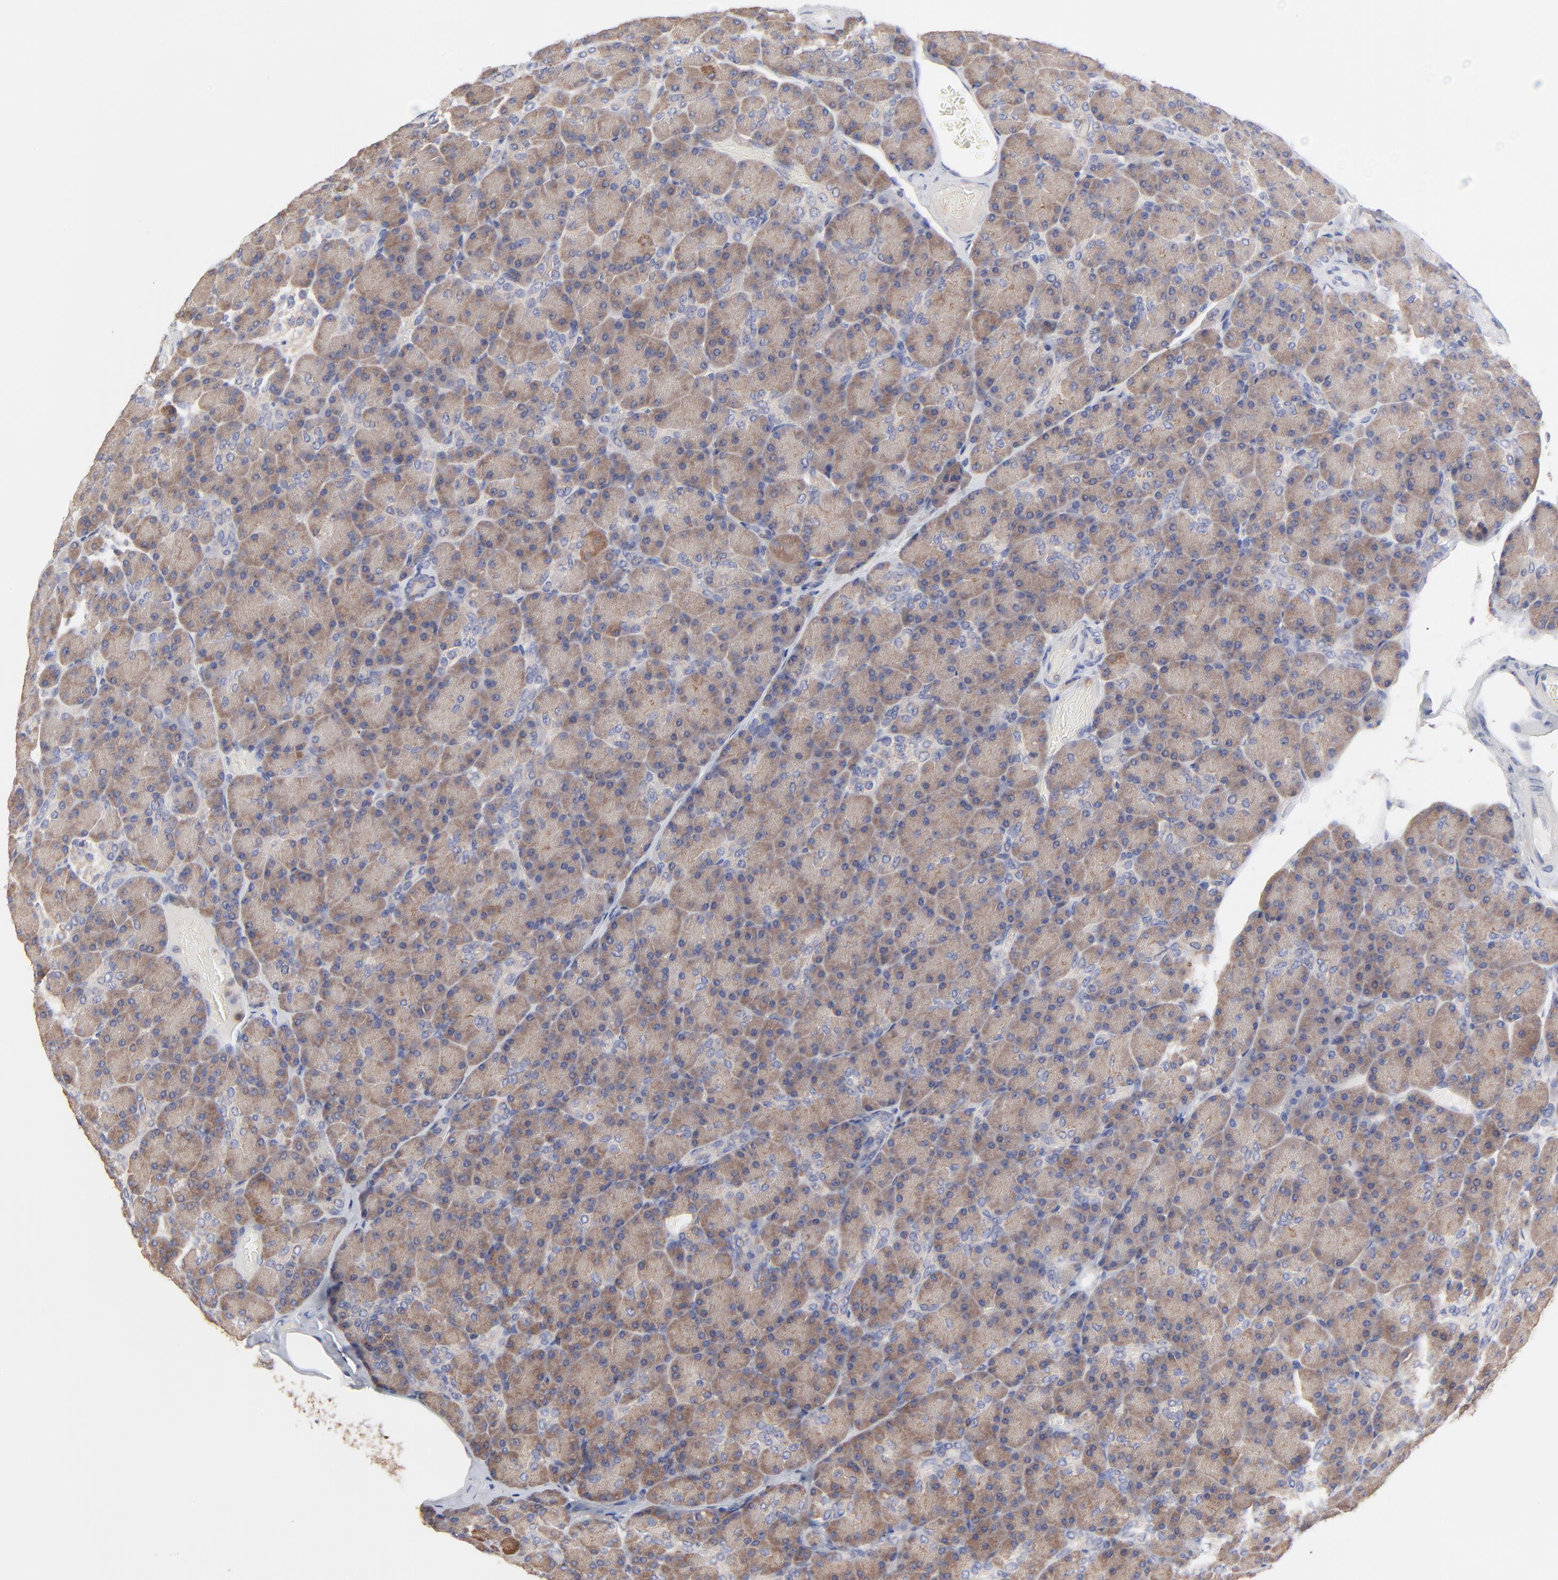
{"staining": {"intensity": "moderate", "quantity": ">75%", "location": "cytoplasmic/membranous"}, "tissue": "pancreas", "cell_type": "Exocrine glandular cells", "image_type": "normal", "snomed": [{"axis": "morphology", "description": "Normal tissue, NOS"}, {"axis": "topography", "description": "Pancreas"}], "caption": "This photomicrograph reveals immunohistochemistry staining of unremarkable pancreas, with medium moderate cytoplasmic/membranous staining in approximately >75% of exocrine glandular cells.", "gene": "PPFIBP2", "patient": {"sex": "female", "age": 43}}